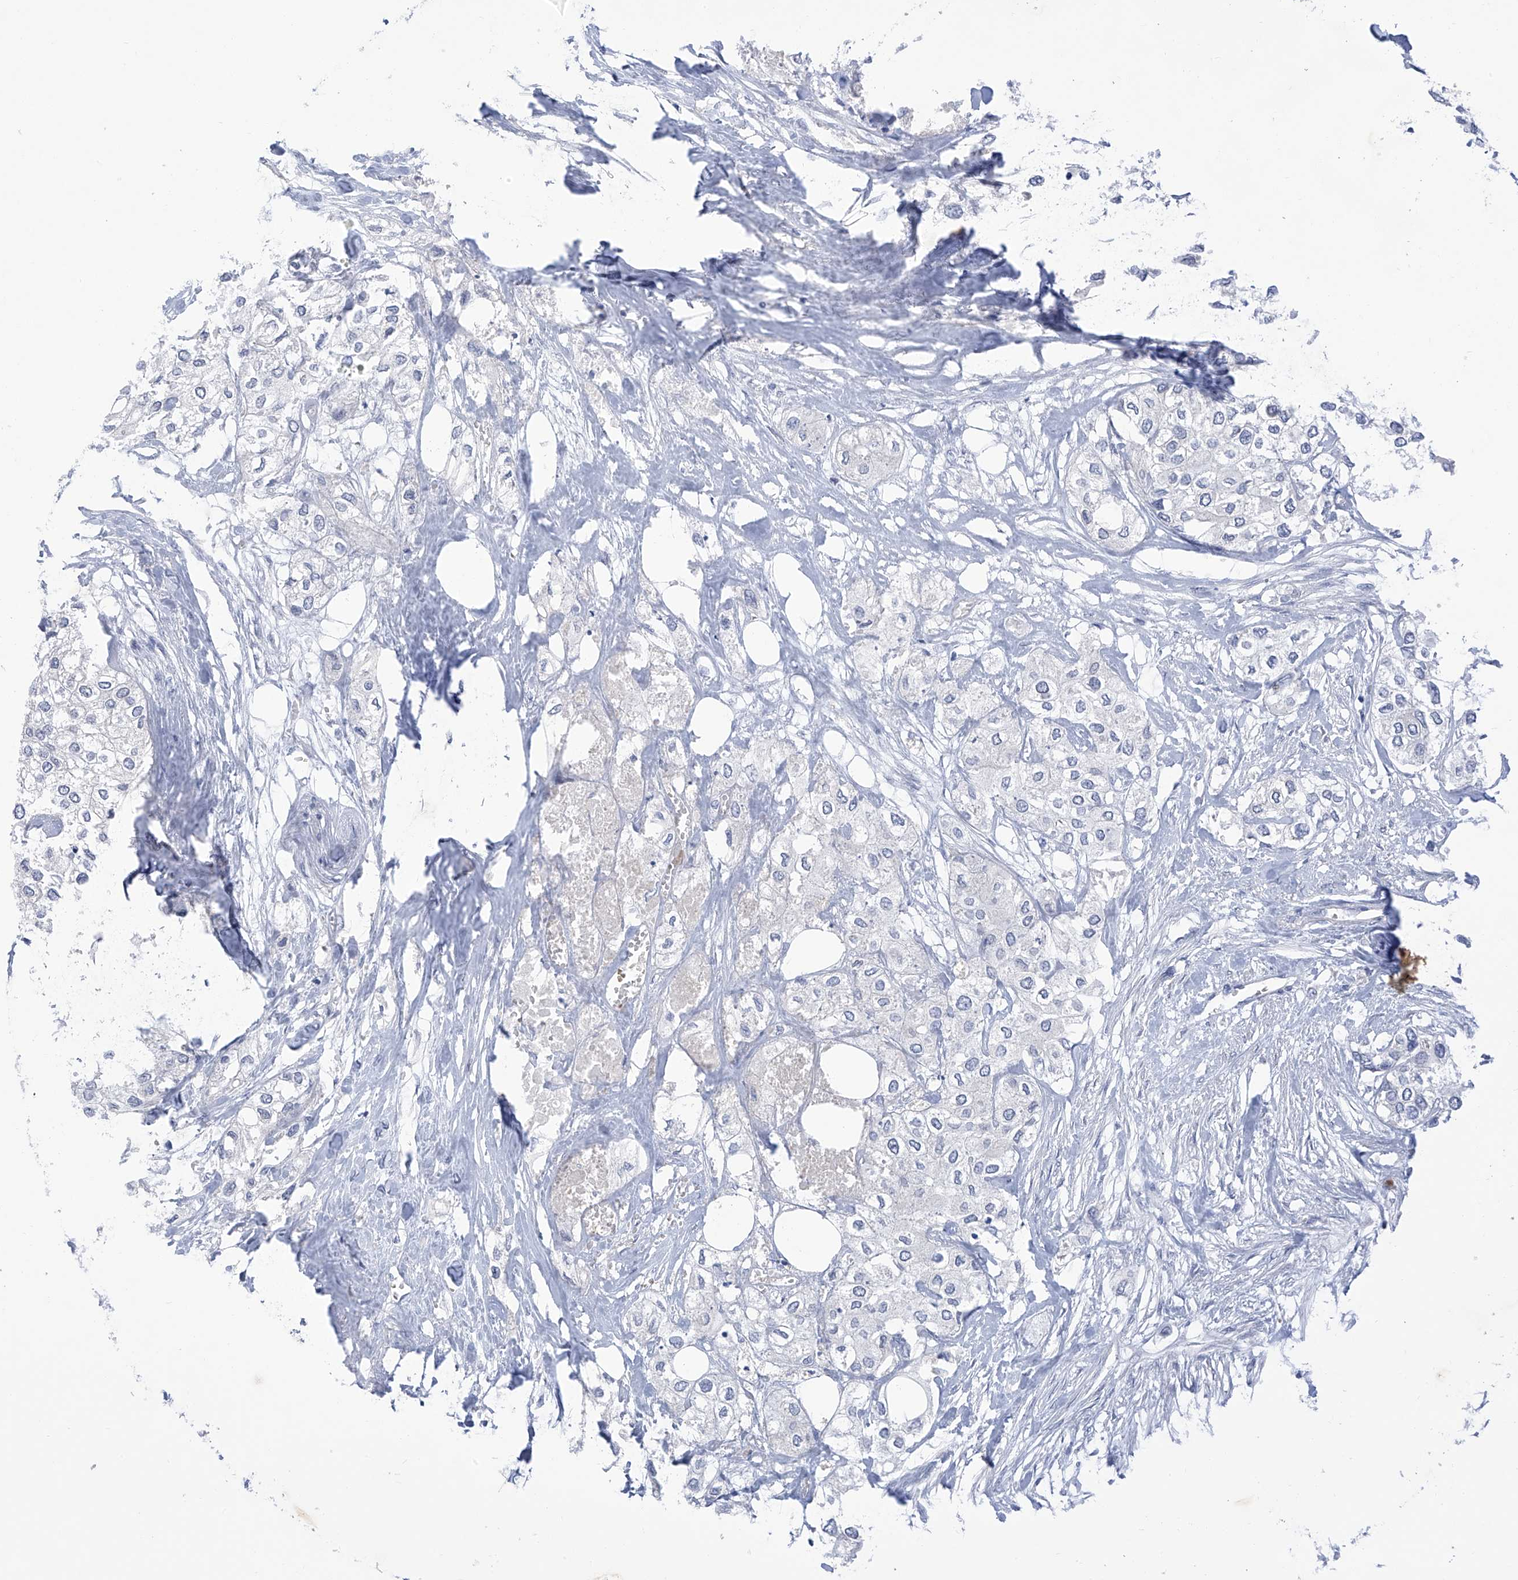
{"staining": {"intensity": "negative", "quantity": "none", "location": "none"}, "tissue": "urothelial cancer", "cell_type": "Tumor cells", "image_type": "cancer", "snomed": [{"axis": "morphology", "description": "Urothelial carcinoma, High grade"}, {"axis": "topography", "description": "Urinary bladder"}], "caption": "Immunohistochemistry (IHC) of urothelial carcinoma (high-grade) reveals no positivity in tumor cells. (Brightfield microscopy of DAB (3,3'-diaminobenzidine) immunohistochemistry (IHC) at high magnification).", "gene": "SLCO4A1", "patient": {"sex": "male", "age": 64}}